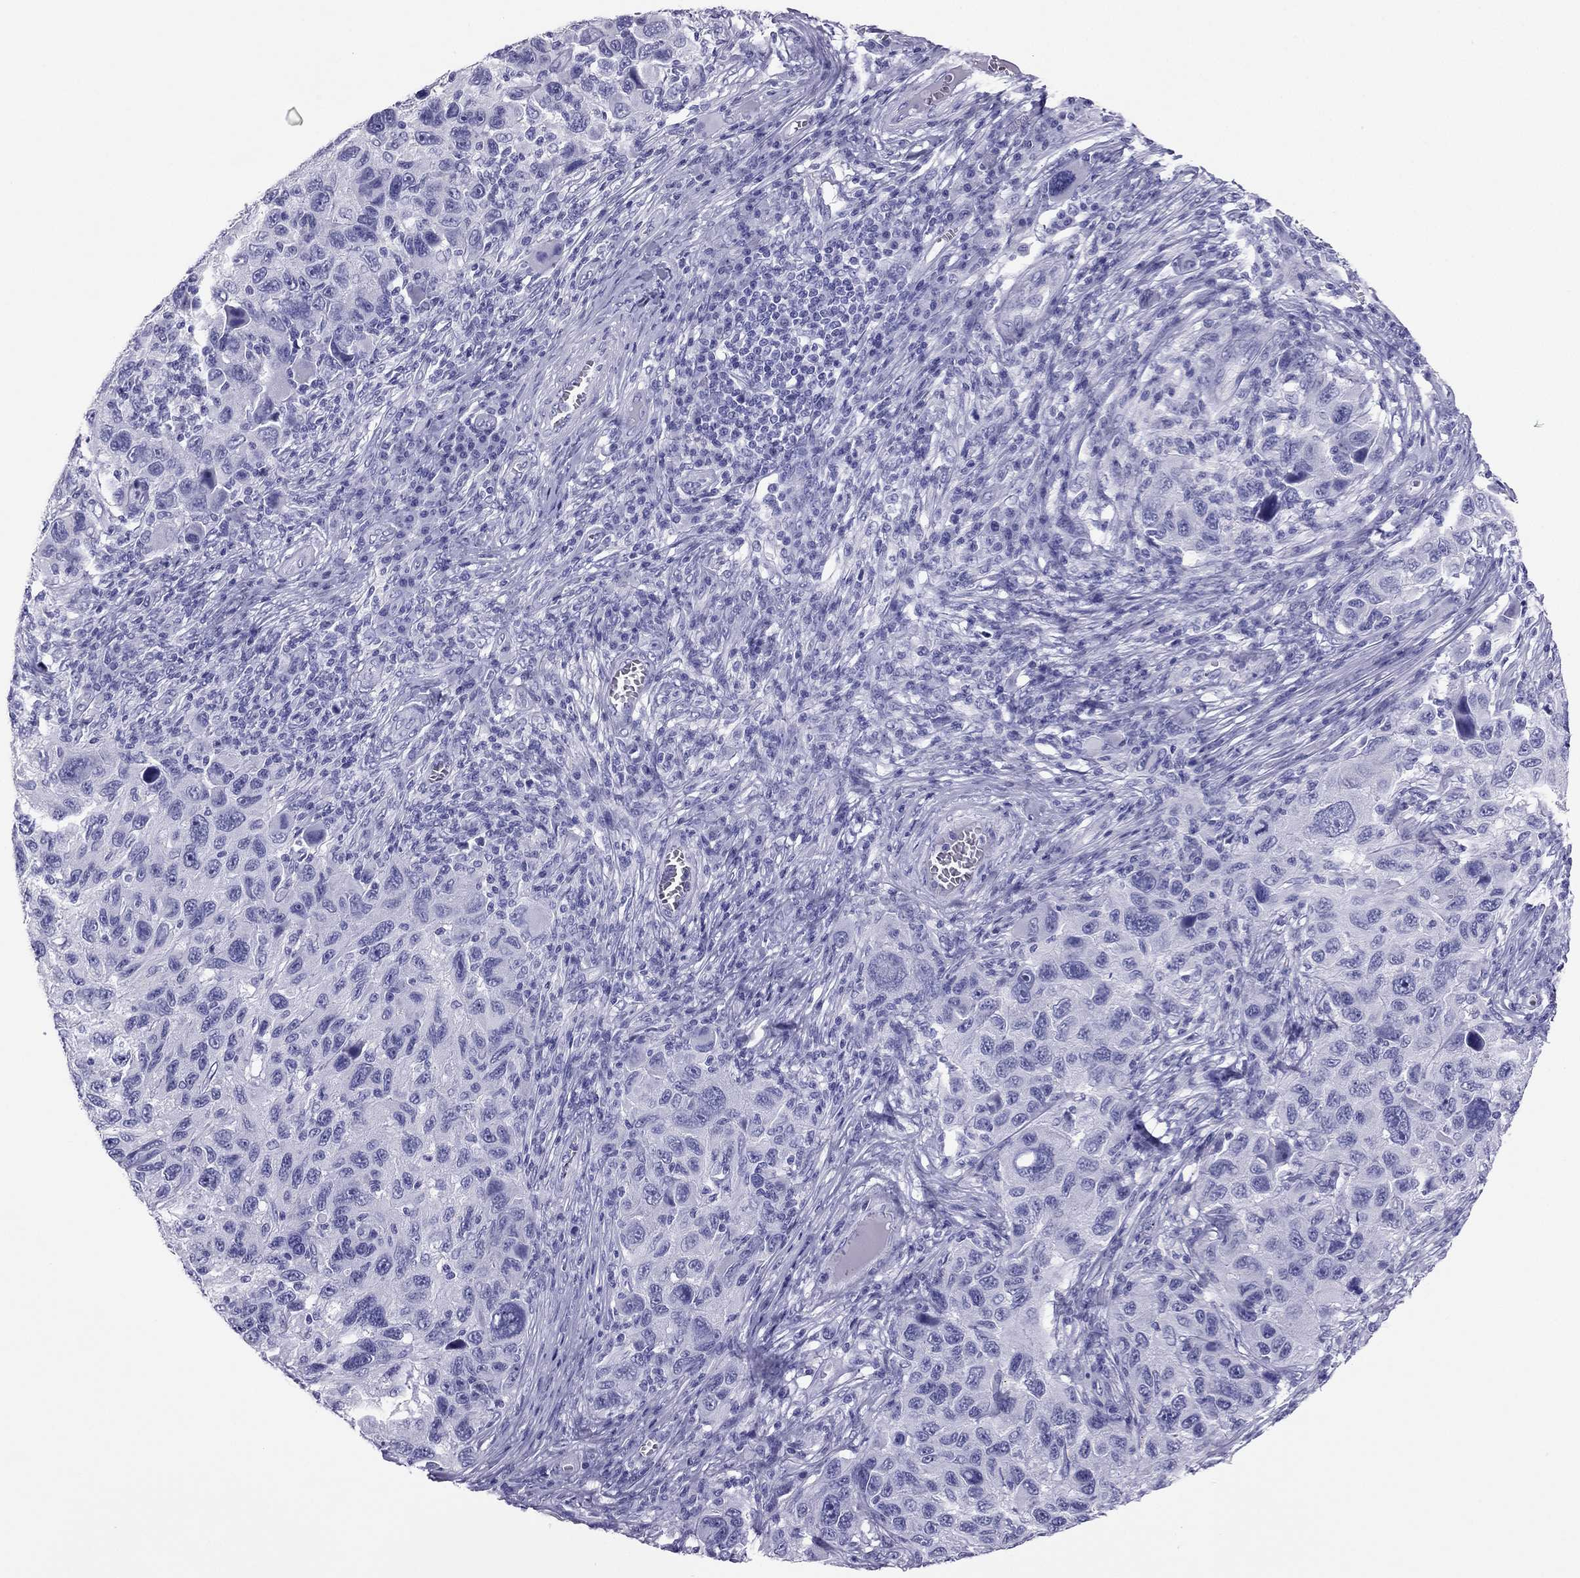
{"staining": {"intensity": "negative", "quantity": "none", "location": "none"}, "tissue": "melanoma", "cell_type": "Tumor cells", "image_type": "cancer", "snomed": [{"axis": "morphology", "description": "Malignant melanoma, NOS"}, {"axis": "topography", "description": "Skin"}], "caption": "Immunohistochemistry histopathology image of malignant melanoma stained for a protein (brown), which exhibits no positivity in tumor cells.", "gene": "PDE6A", "patient": {"sex": "male", "age": 53}}